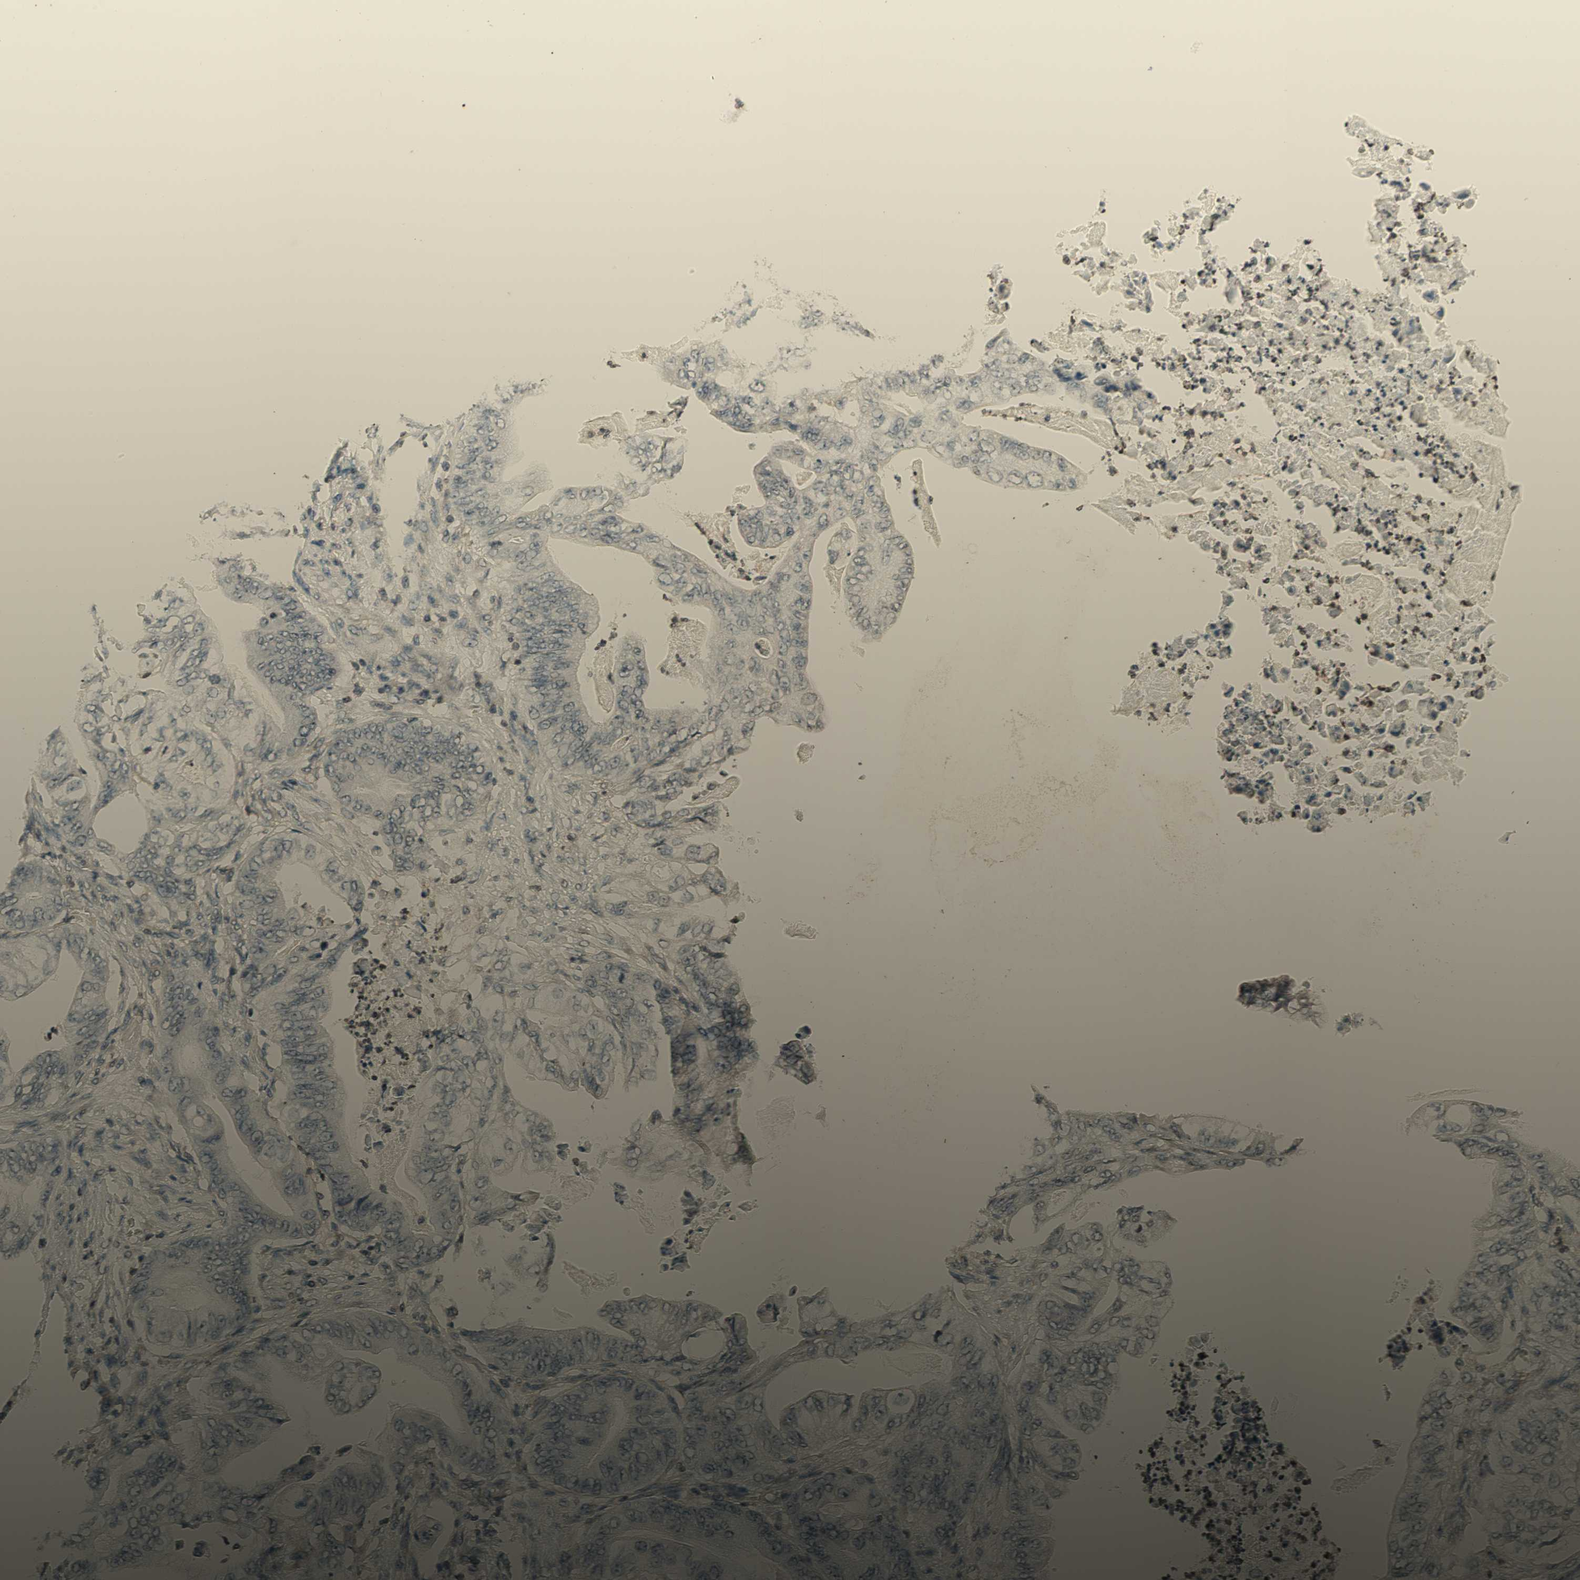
{"staining": {"intensity": "negative", "quantity": "none", "location": "none"}, "tissue": "stomach cancer", "cell_type": "Tumor cells", "image_type": "cancer", "snomed": [{"axis": "morphology", "description": "Adenocarcinoma, NOS"}, {"axis": "topography", "description": "Stomach"}], "caption": "Micrograph shows no significant protein expression in tumor cells of stomach cancer (adenocarcinoma).", "gene": "WIPF1", "patient": {"sex": "female", "age": 73}}